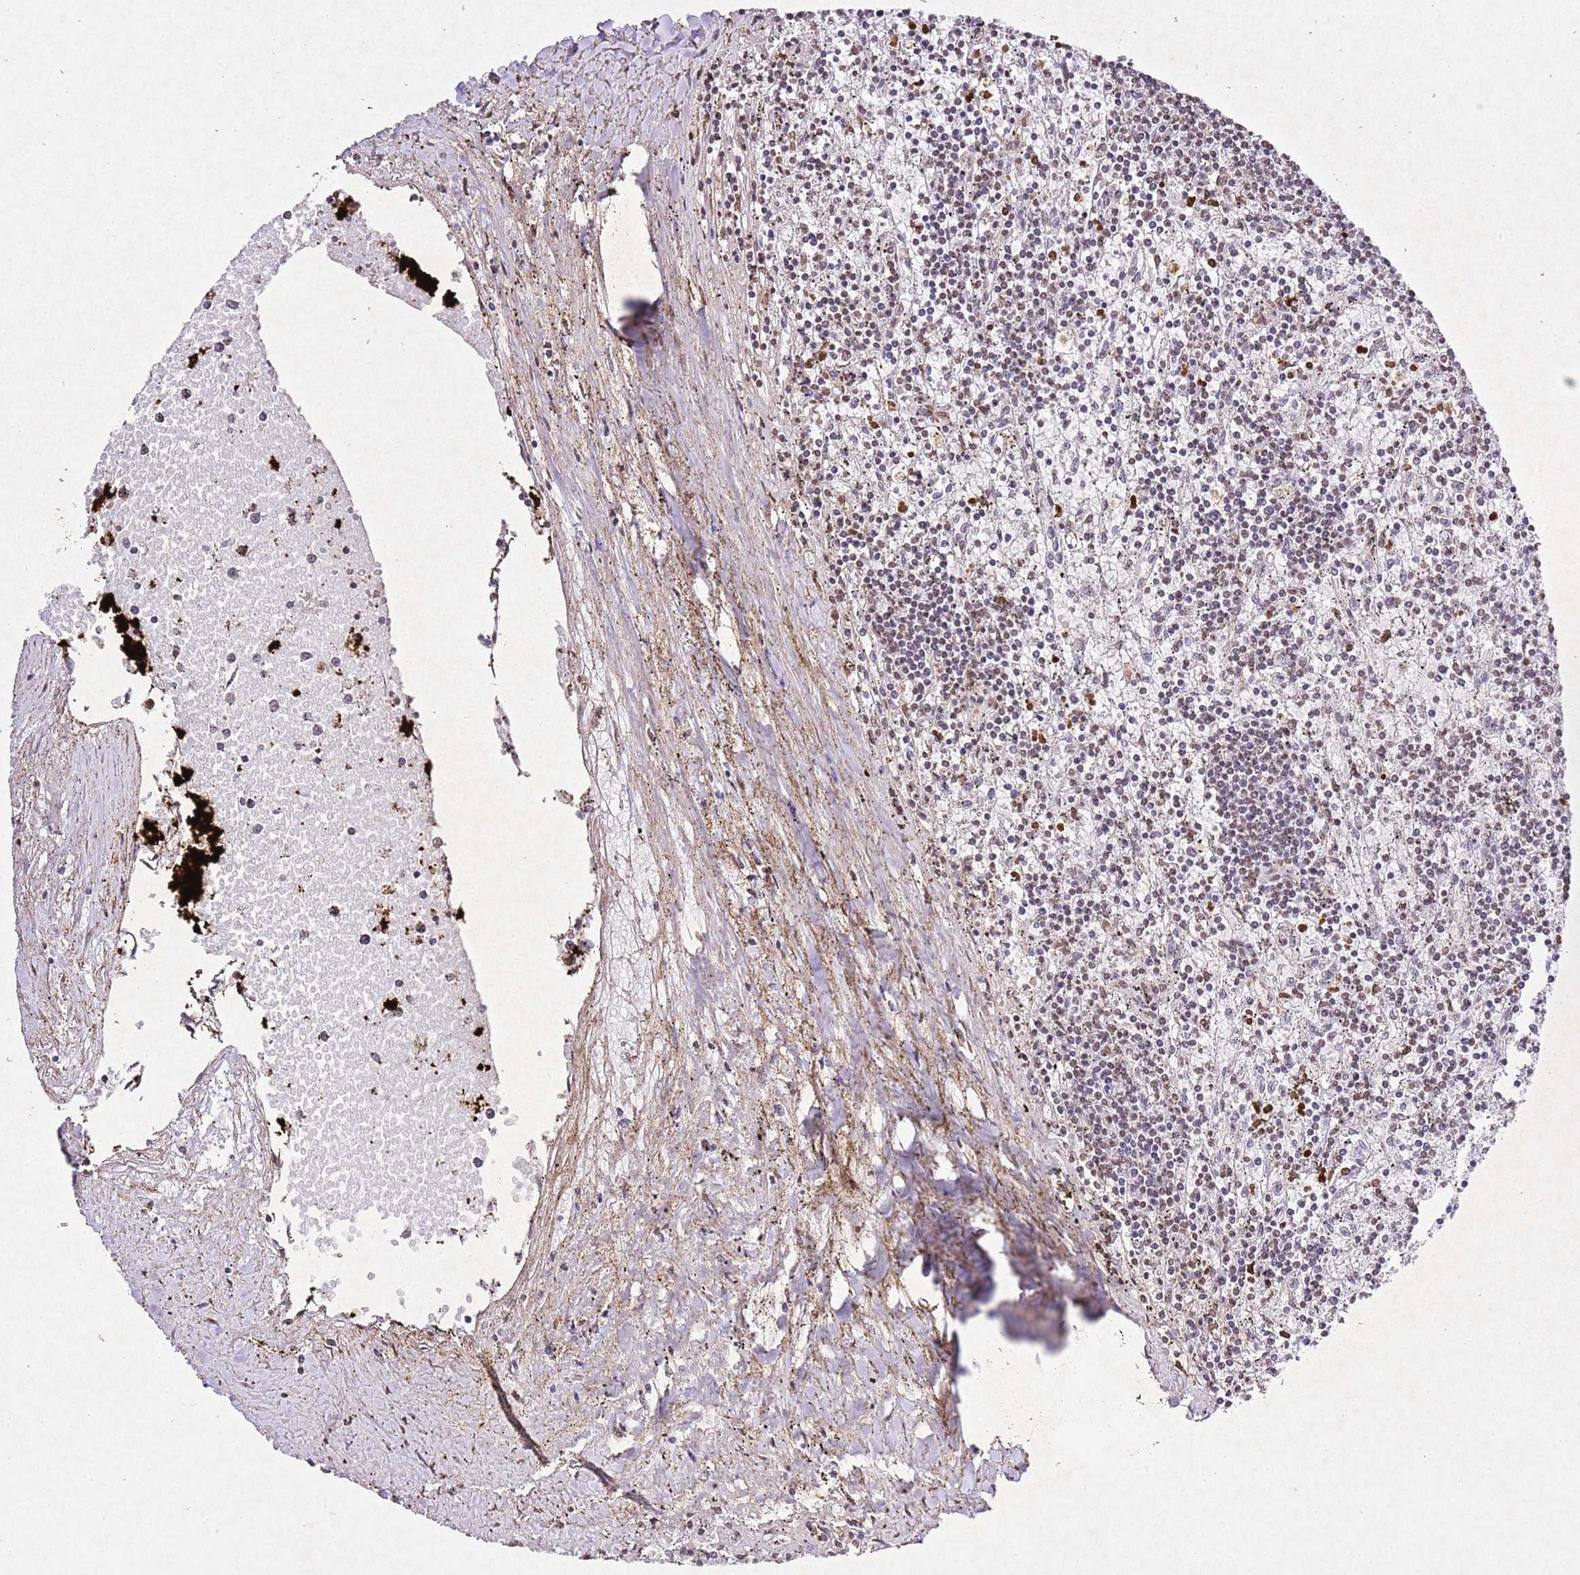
{"staining": {"intensity": "weak", "quantity": "<25%", "location": "nuclear"}, "tissue": "lymphoma", "cell_type": "Tumor cells", "image_type": "cancer", "snomed": [{"axis": "morphology", "description": "Malignant lymphoma, non-Hodgkin's type, Low grade"}, {"axis": "topography", "description": "Spleen"}], "caption": "Protein analysis of malignant lymphoma, non-Hodgkin's type (low-grade) shows no significant positivity in tumor cells.", "gene": "BMAL1", "patient": {"sex": "male", "age": 76}}